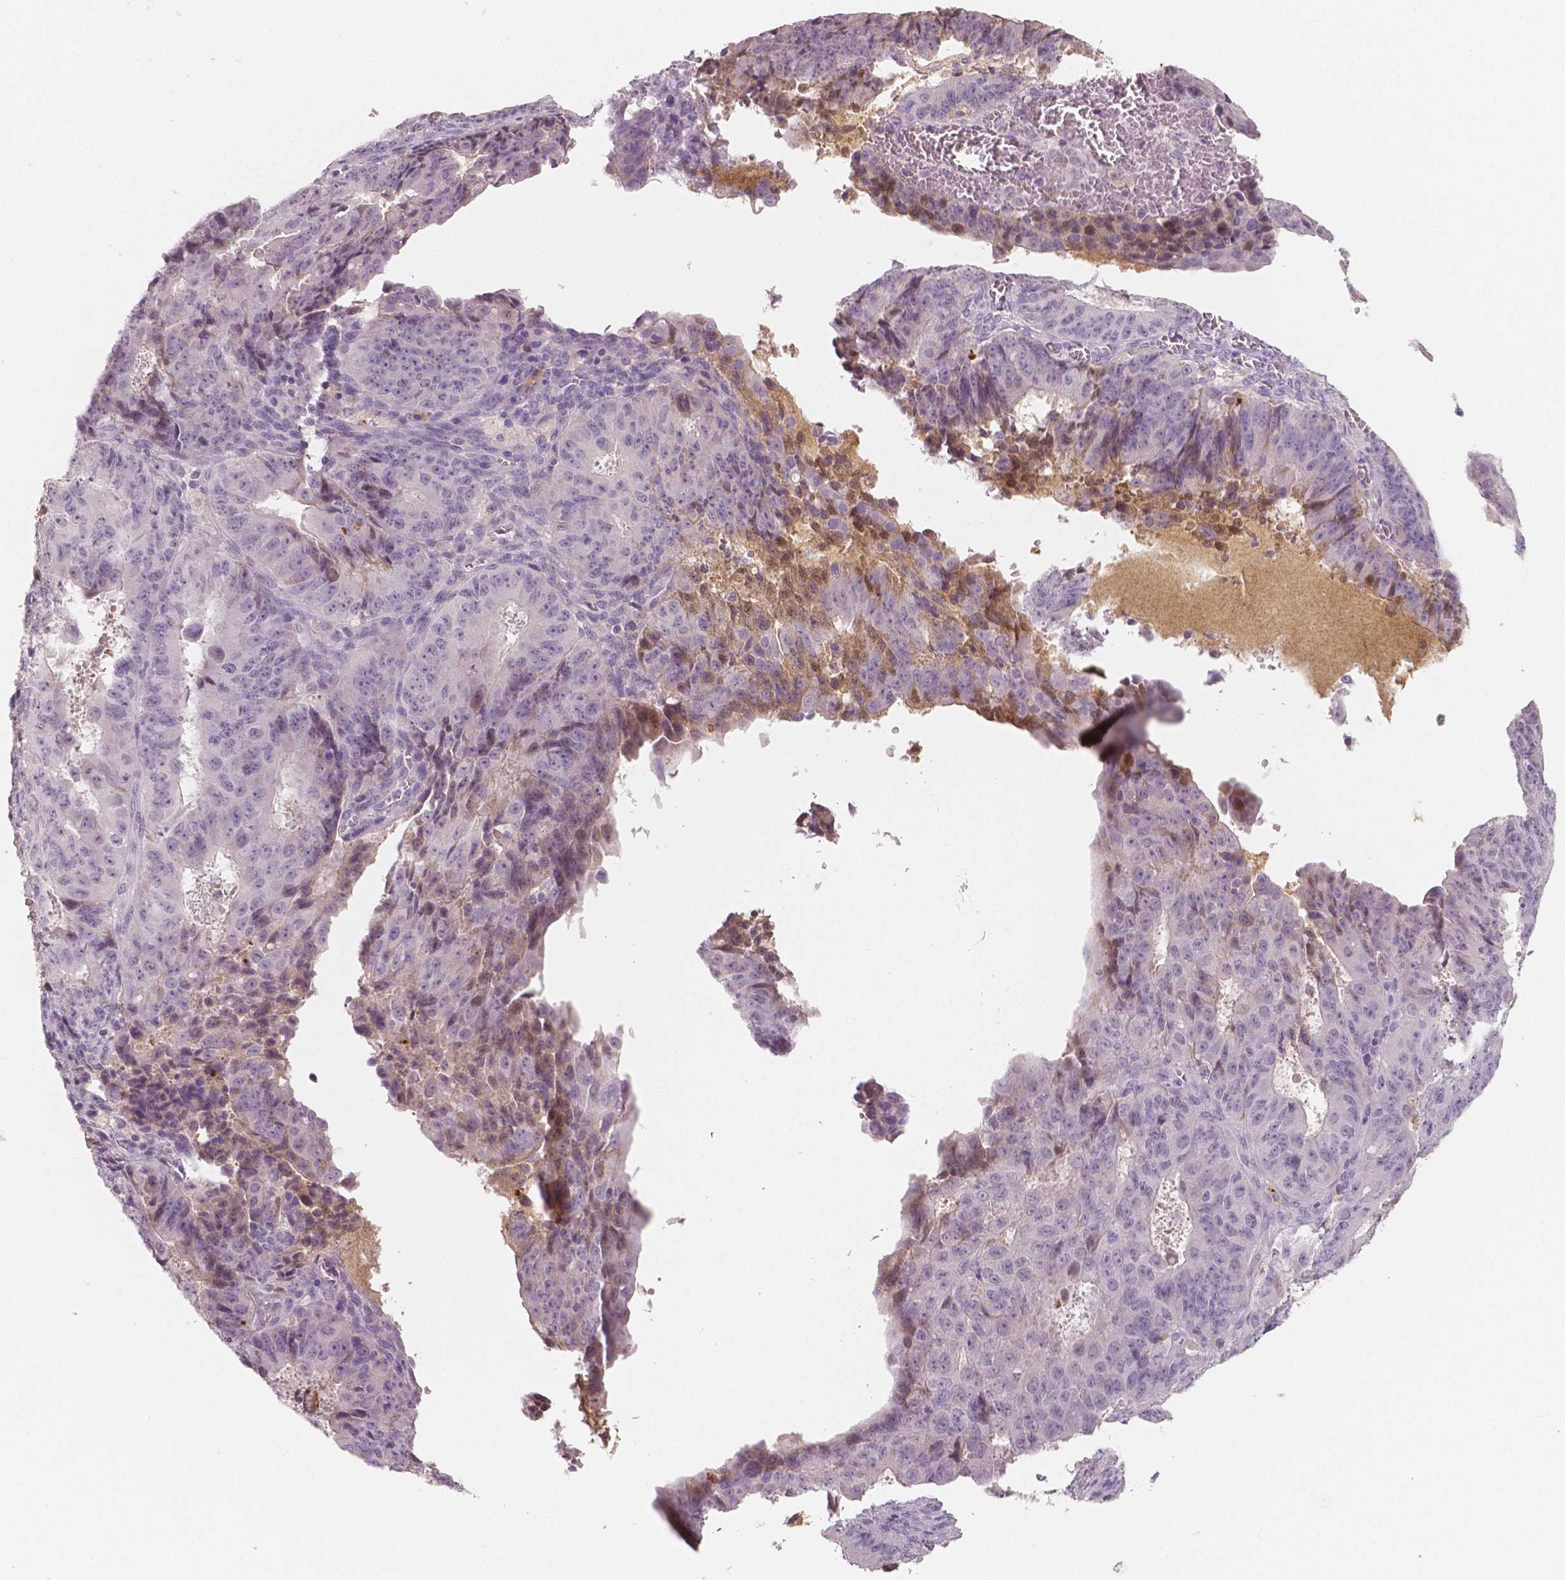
{"staining": {"intensity": "negative", "quantity": "none", "location": "none"}, "tissue": "ovarian cancer", "cell_type": "Tumor cells", "image_type": "cancer", "snomed": [{"axis": "morphology", "description": "Carcinoma, endometroid"}, {"axis": "topography", "description": "Ovary"}], "caption": "Photomicrograph shows no protein staining in tumor cells of ovarian cancer tissue.", "gene": "APOA4", "patient": {"sex": "female", "age": 42}}